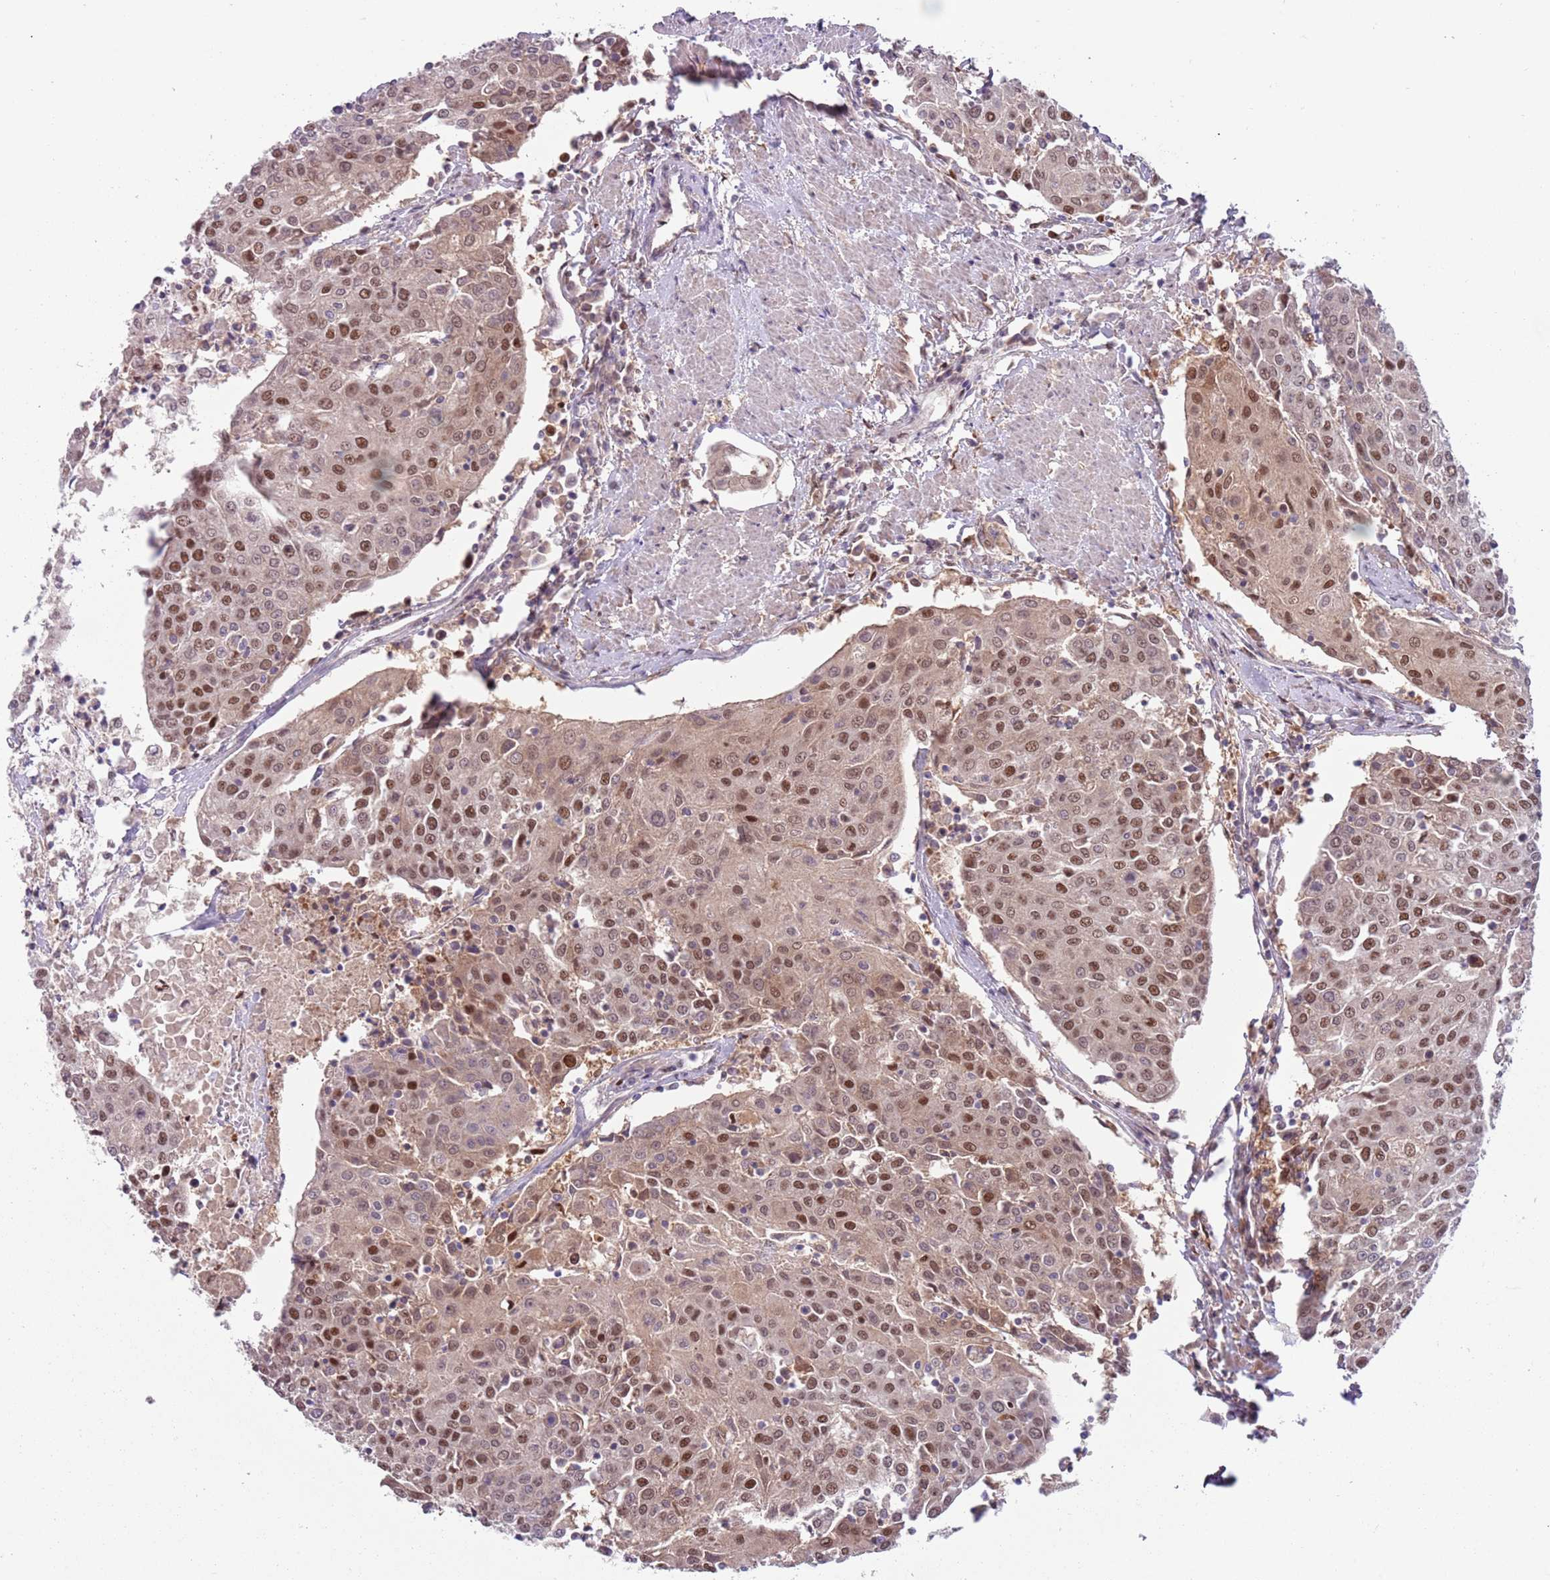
{"staining": {"intensity": "moderate", "quantity": ">75%", "location": "nuclear"}, "tissue": "urothelial cancer", "cell_type": "Tumor cells", "image_type": "cancer", "snomed": [{"axis": "morphology", "description": "Urothelial carcinoma, High grade"}, {"axis": "topography", "description": "Urinary bladder"}], "caption": "Immunohistochemical staining of urothelial cancer reveals moderate nuclear protein staining in about >75% of tumor cells.", "gene": "RMND5B", "patient": {"sex": "female", "age": 85}}